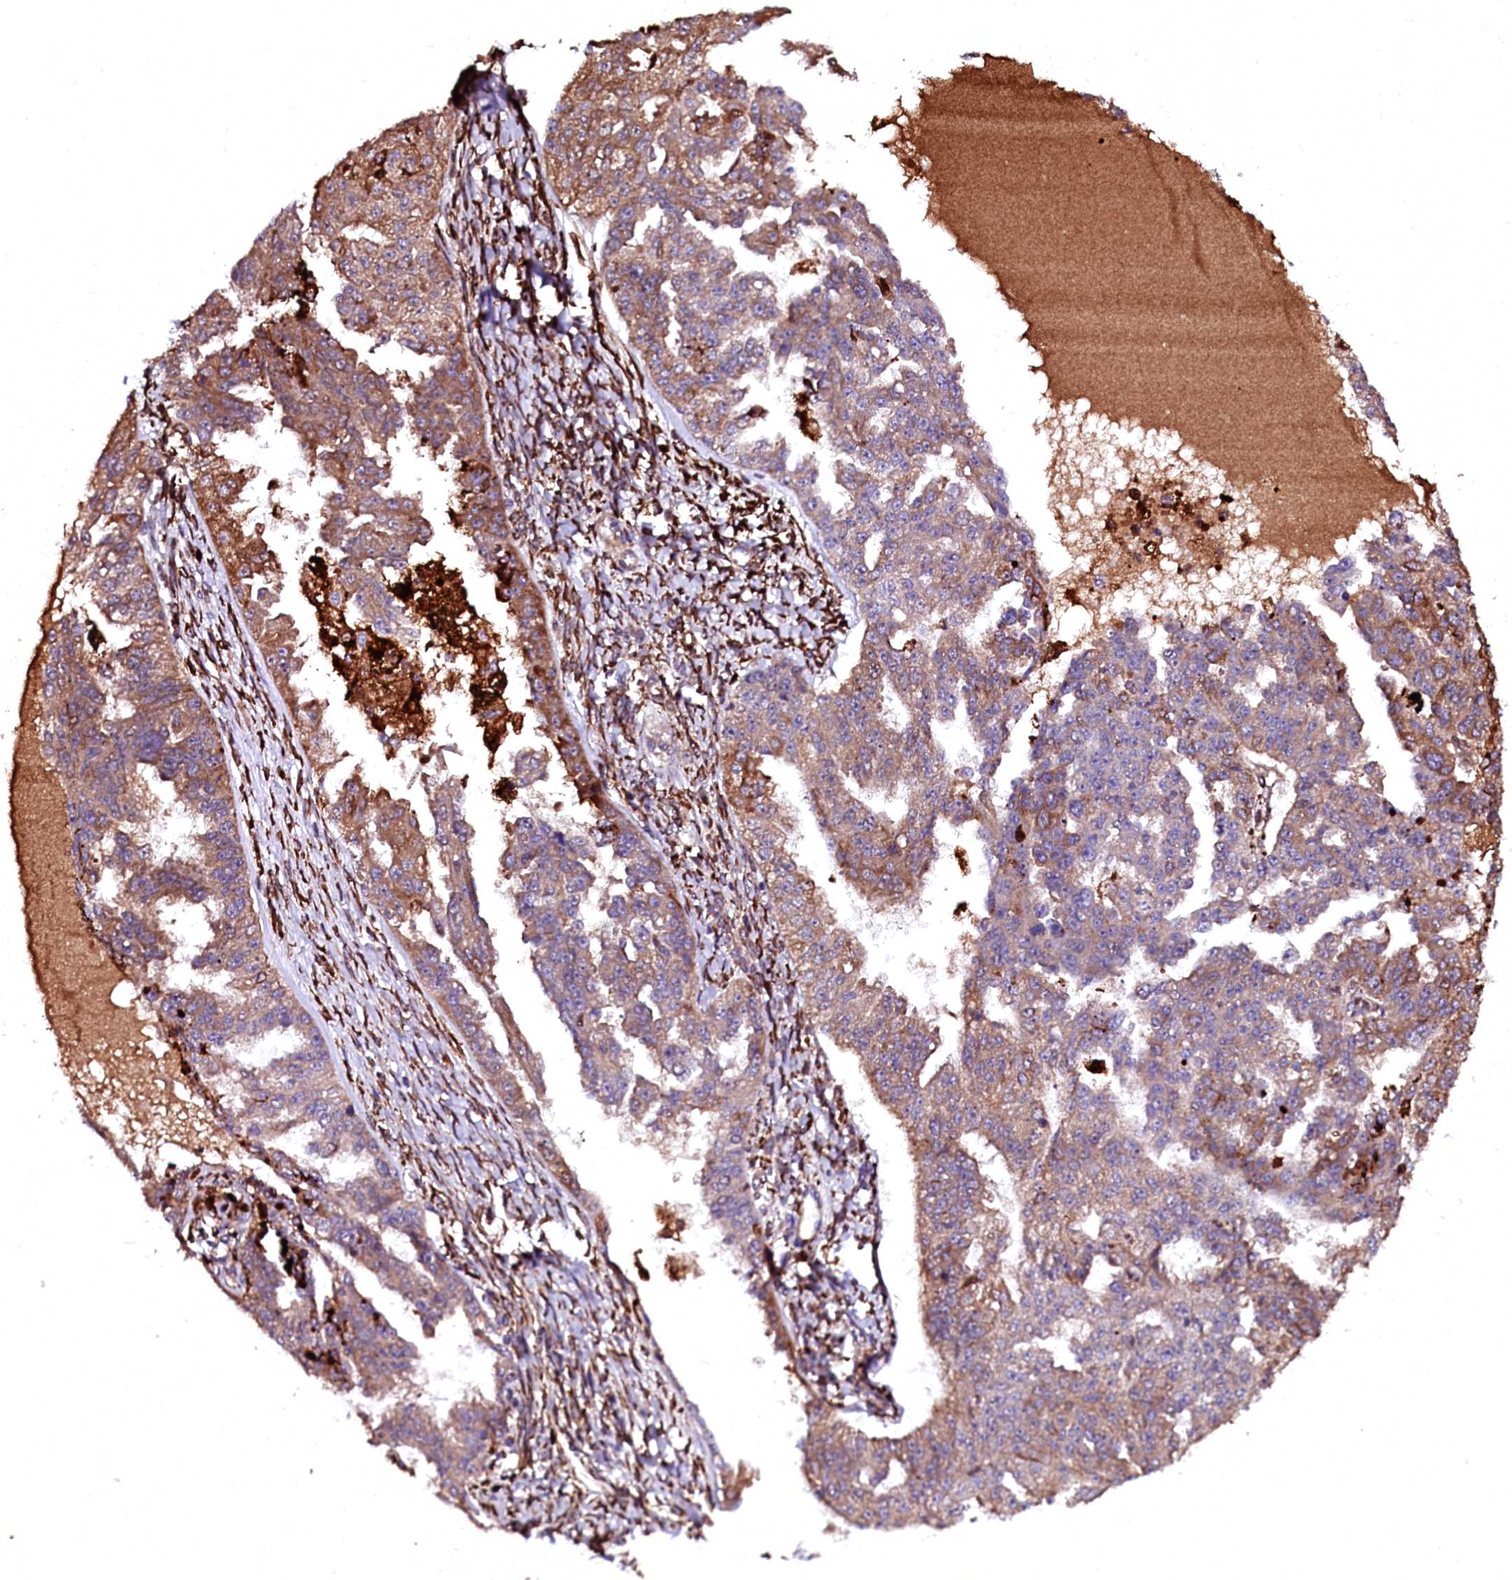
{"staining": {"intensity": "moderate", "quantity": ">75%", "location": "cytoplasmic/membranous"}, "tissue": "ovarian cancer", "cell_type": "Tumor cells", "image_type": "cancer", "snomed": [{"axis": "morphology", "description": "Cystadenocarcinoma, serous, NOS"}, {"axis": "topography", "description": "Ovary"}], "caption": "This is an image of IHC staining of serous cystadenocarcinoma (ovarian), which shows moderate expression in the cytoplasmic/membranous of tumor cells.", "gene": "N4BP1", "patient": {"sex": "female", "age": 58}}